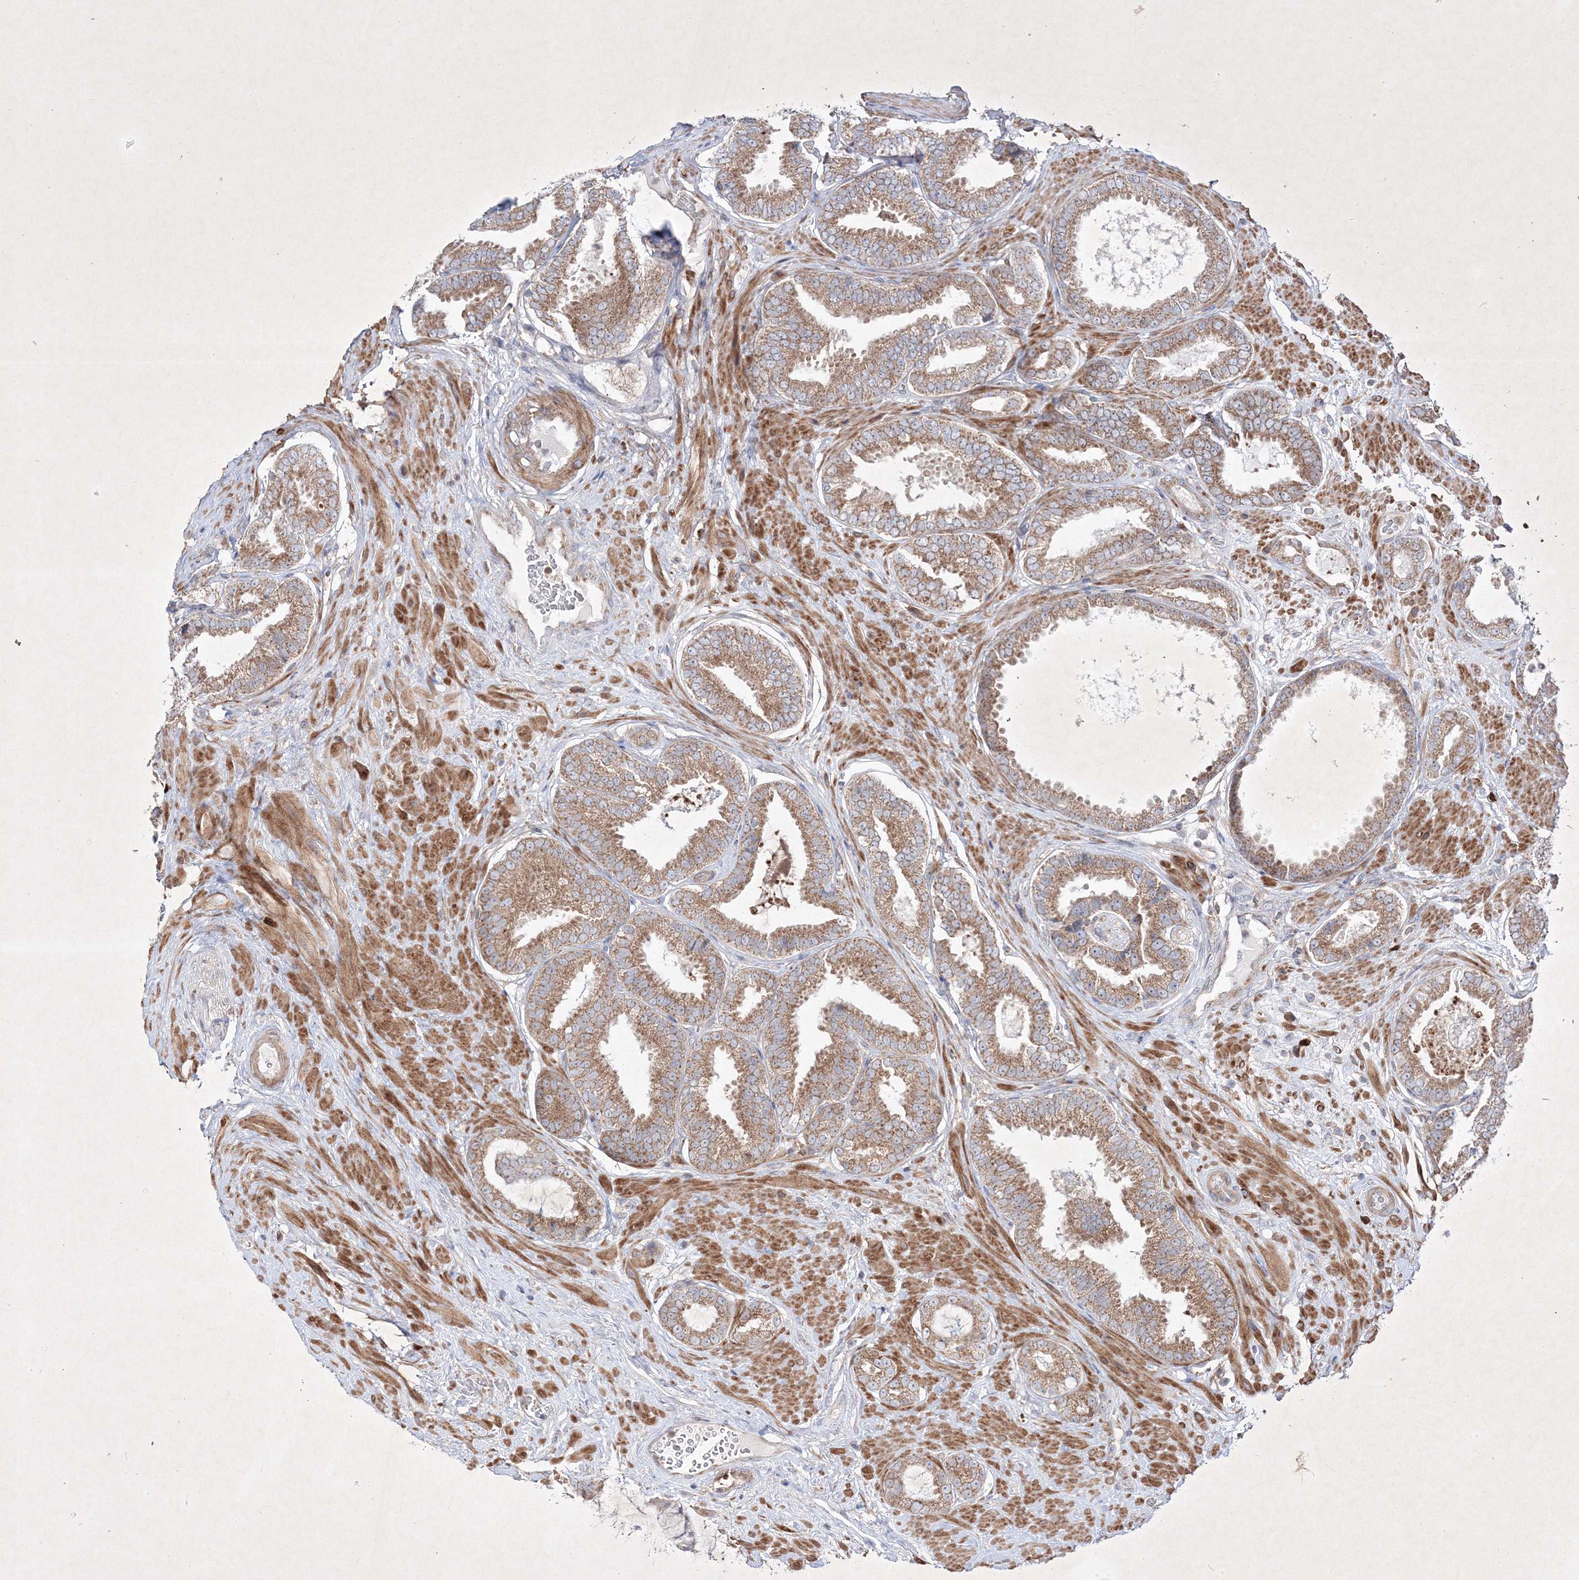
{"staining": {"intensity": "moderate", "quantity": ">75%", "location": "cytoplasmic/membranous"}, "tissue": "prostate cancer", "cell_type": "Tumor cells", "image_type": "cancer", "snomed": [{"axis": "morphology", "description": "Normal tissue, NOS"}, {"axis": "morphology", "description": "Adenocarcinoma, Low grade"}, {"axis": "topography", "description": "Prostate"}, {"axis": "topography", "description": "Peripheral nerve tissue"}], "caption": "A histopathology image of prostate cancer stained for a protein displays moderate cytoplasmic/membranous brown staining in tumor cells.", "gene": "OPA1", "patient": {"sex": "male", "age": 71}}